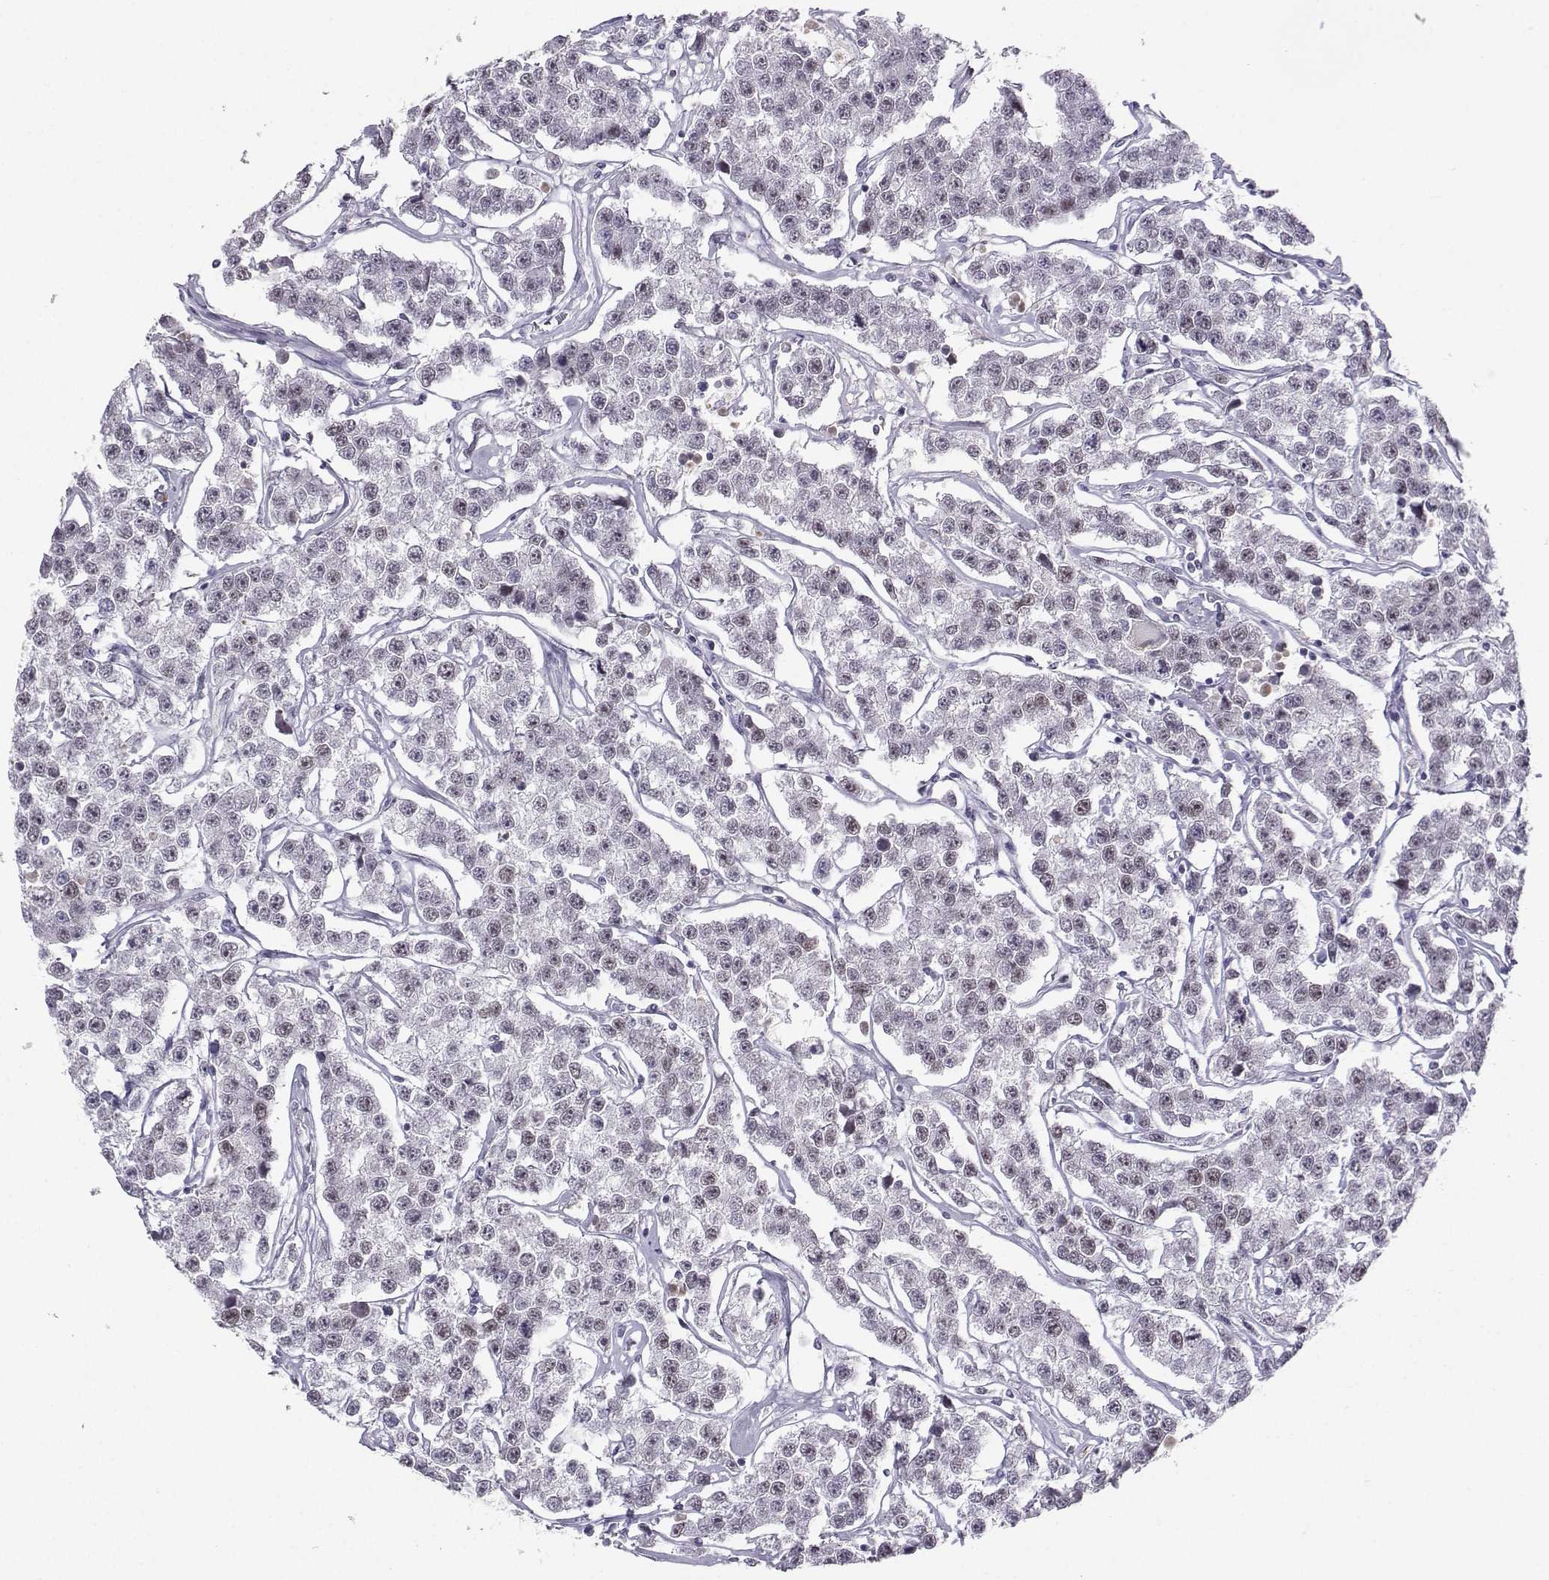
{"staining": {"intensity": "weak", "quantity": "<25%", "location": "nuclear"}, "tissue": "testis cancer", "cell_type": "Tumor cells", "image_type": "cancer", "snomed": [{"axis": "morphology", "description": "Seminoma, NOS"}, {"axis": "topography", "description": "Testis"}], "caption": "Tumor cells are negative for protein expression in human testis cancer.", "gene": "LHX1", "patient": {"sex": "male", "age": 59}}